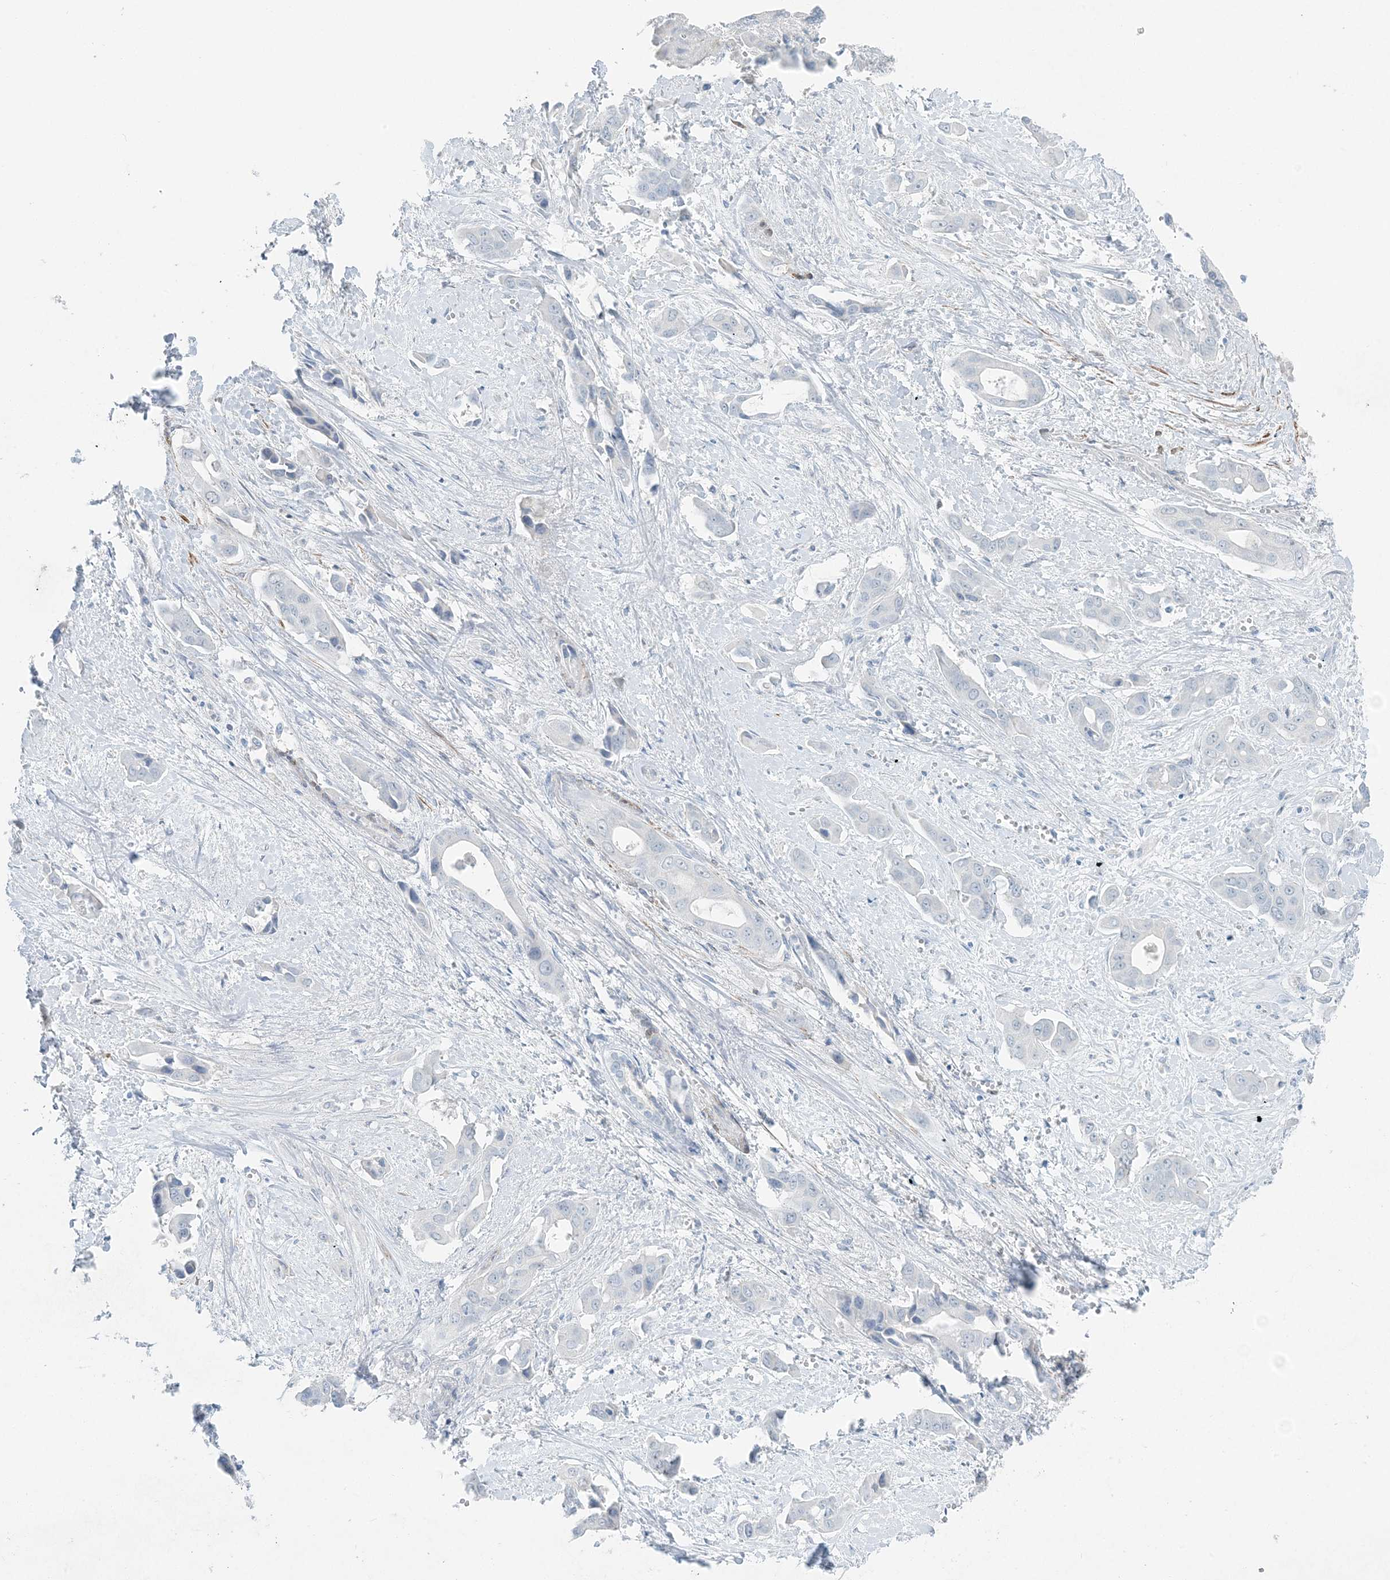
{"staining": {"intensity": "negative", "quantity": "none", "location": "none"}, "tissue": "liver cancer", "cell_type": "Tumor cells", "image_type": "cancer", "snomed": [{"axis": "morphology", "description": "Cholangiocarcinoma"}, {"axis": "topography", "description": "Liver"}], "caption": "IHC image of cholangiocarcinoma (liver) stained for a protein (brown), which exhibits no staining in tumor cells.", "gene": "PGM5", "patient": {"sex": "female", "age": 52}}